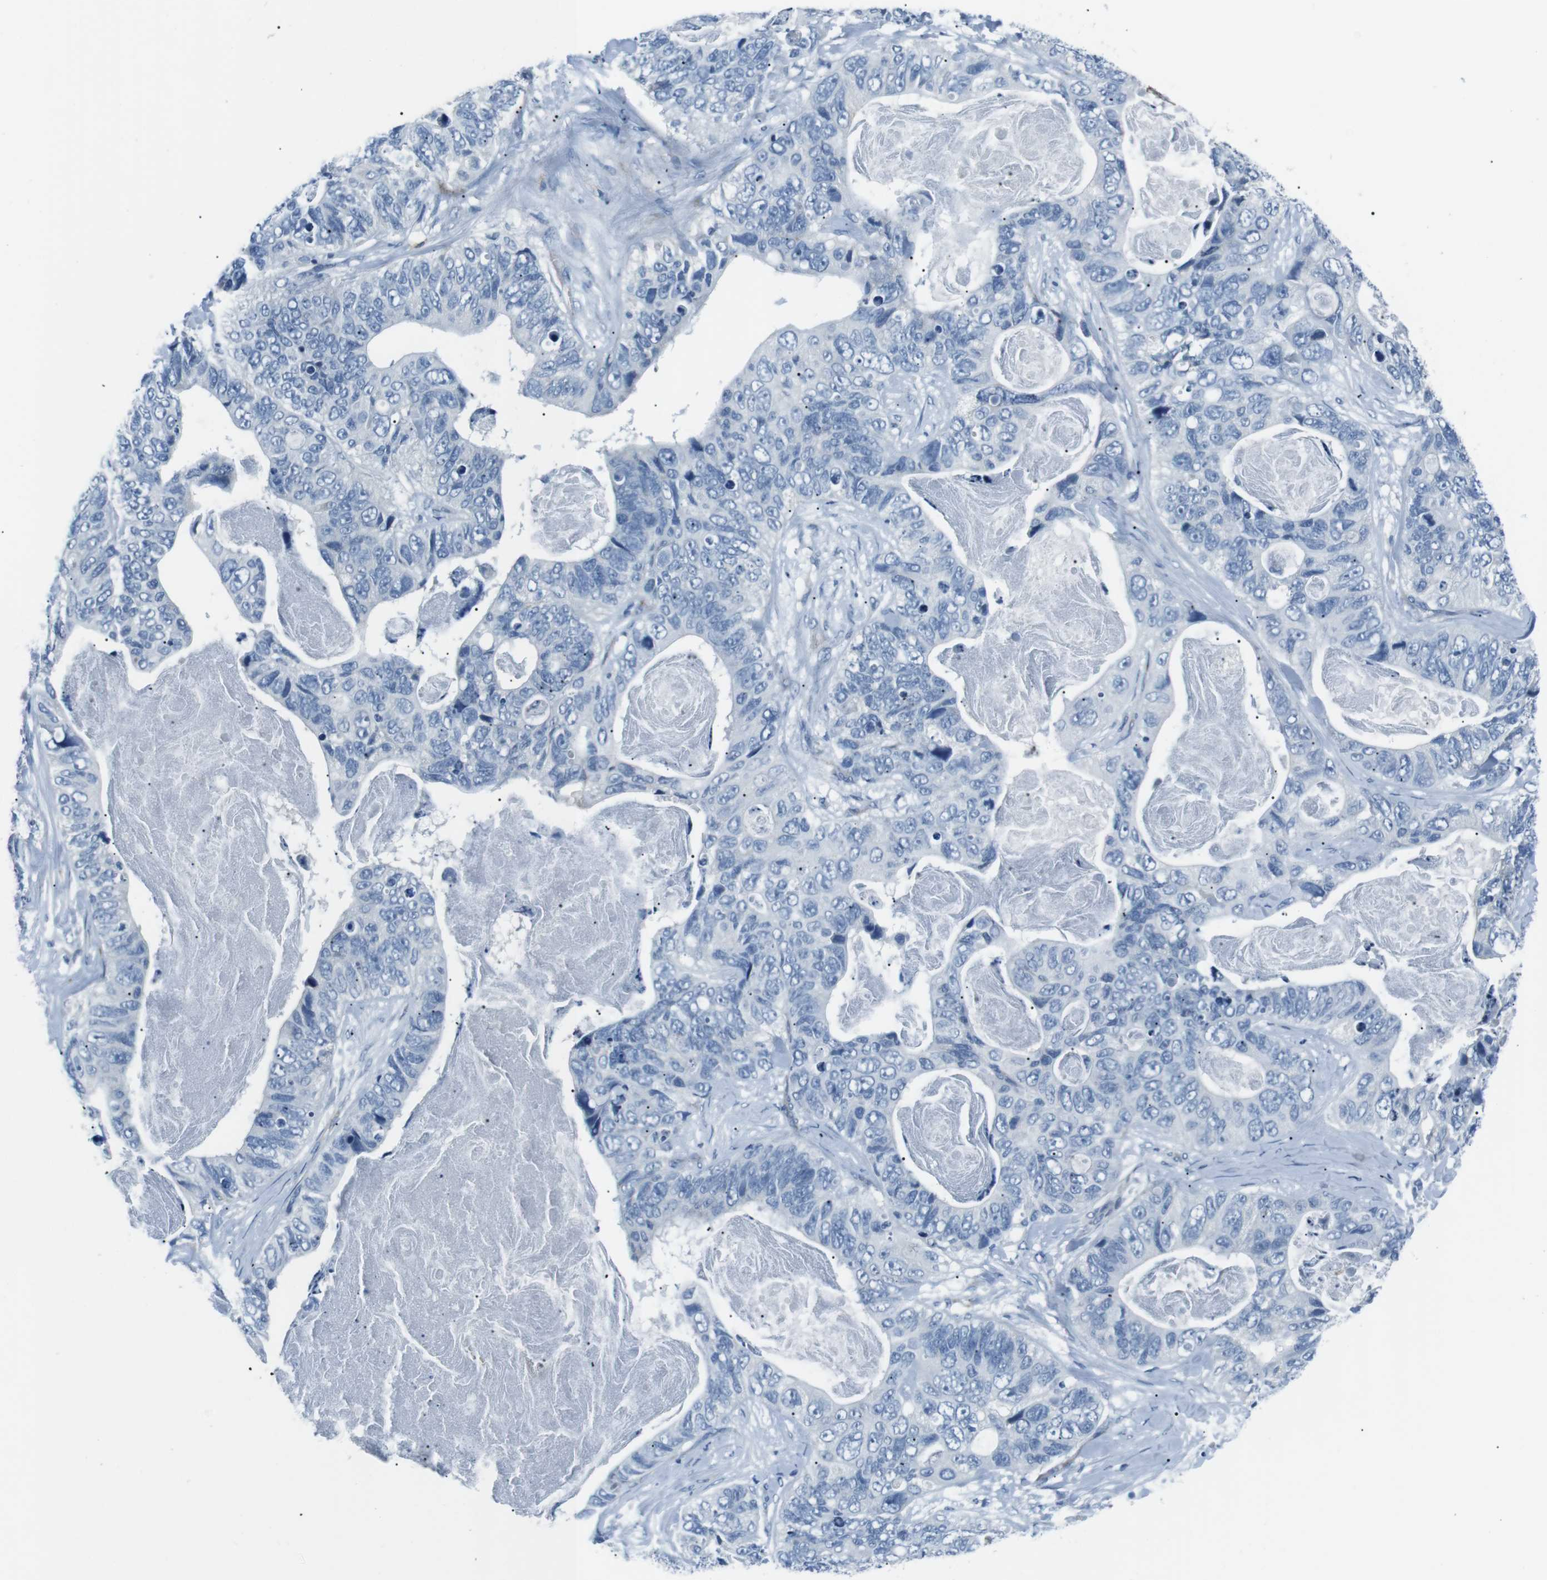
{"staining": {"intensity": "negative", "quantity": "none", "location": "none"}, "tissue": "stomach cancer", "cell_type": "Tumor cells", "image_type": "cancer", "snomed": [{"axis": "morphology", "description": "Adenocarcinoma, NOS"}, {"axis": "topography", "description": "Stomach"}], "caption": "The histopathology image demonstrates no significant expression in tumor cells of adenocarcinoma (stomach).", "gene": "CSF2RA", "patient": {"sex": "female", "age": 89}}